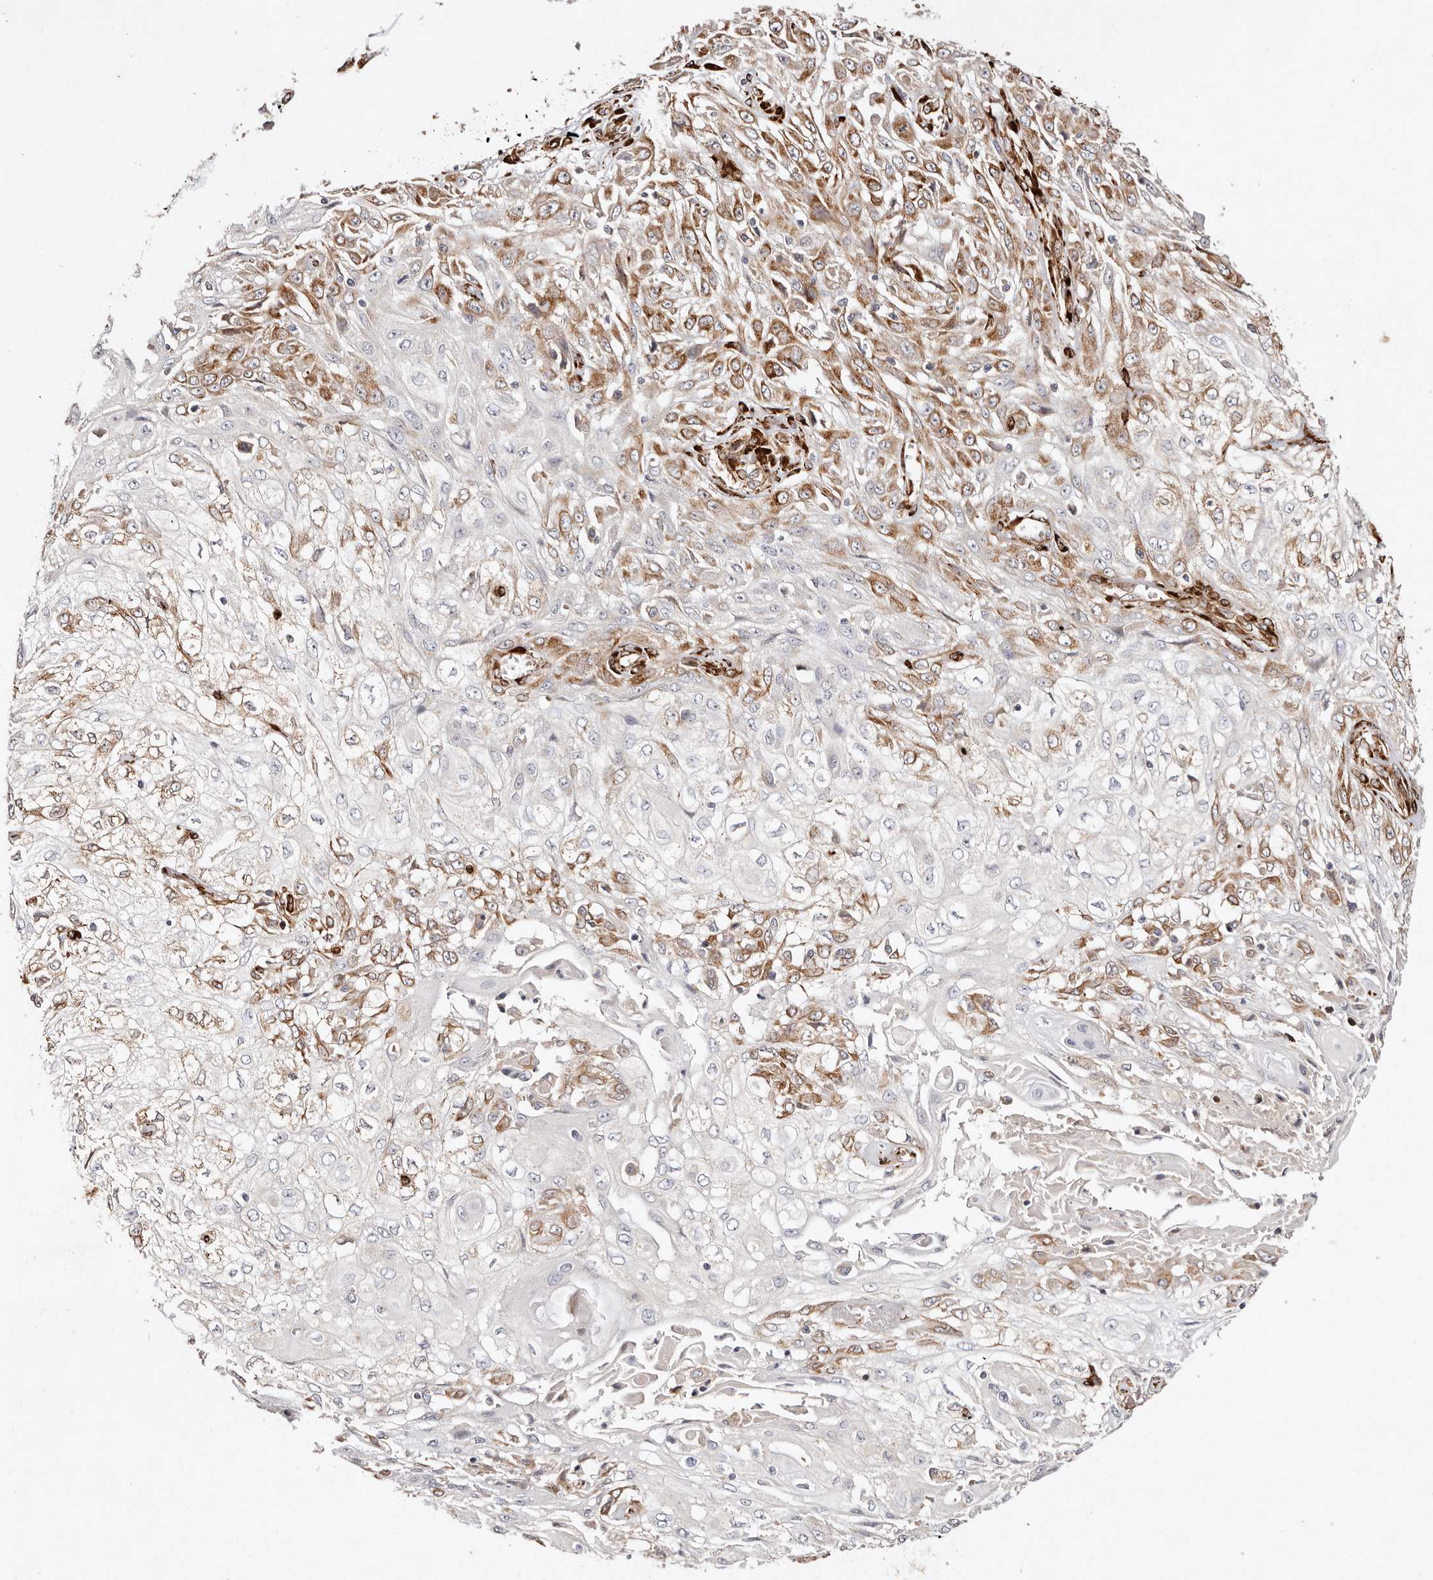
{"staining": {"intensity": "moderate", "quantity": "25%-75%", "location": "cytoplasmic/membranous"}, "tissue": "skin cancer", "cell_type": "Tumor cells", "image_type": "cancer", "snomed": [{"axis": "morphology", "description": "Squamous cell carcinoma, NOS"}, {"axis": "morphology", "description": "Squamous cell carcinoma, metastatic, NOS"}, {"axis": "topography", "description": "Skin"}, {"axis": "topography", "description": "Lymph node"}], "caption": "Immunohistochemistry (IHC) (DAB) staining of skin cancer (metastatic squamous cell carcinoma) shows moderate cytoplasmic/membranous protein staining in approximately 25%-75% of tumor cells. (IHC, brightfield microscopy, high magnification).", "gene": "SERPINH1", "patient": {"sex": "male", "age": 75}}